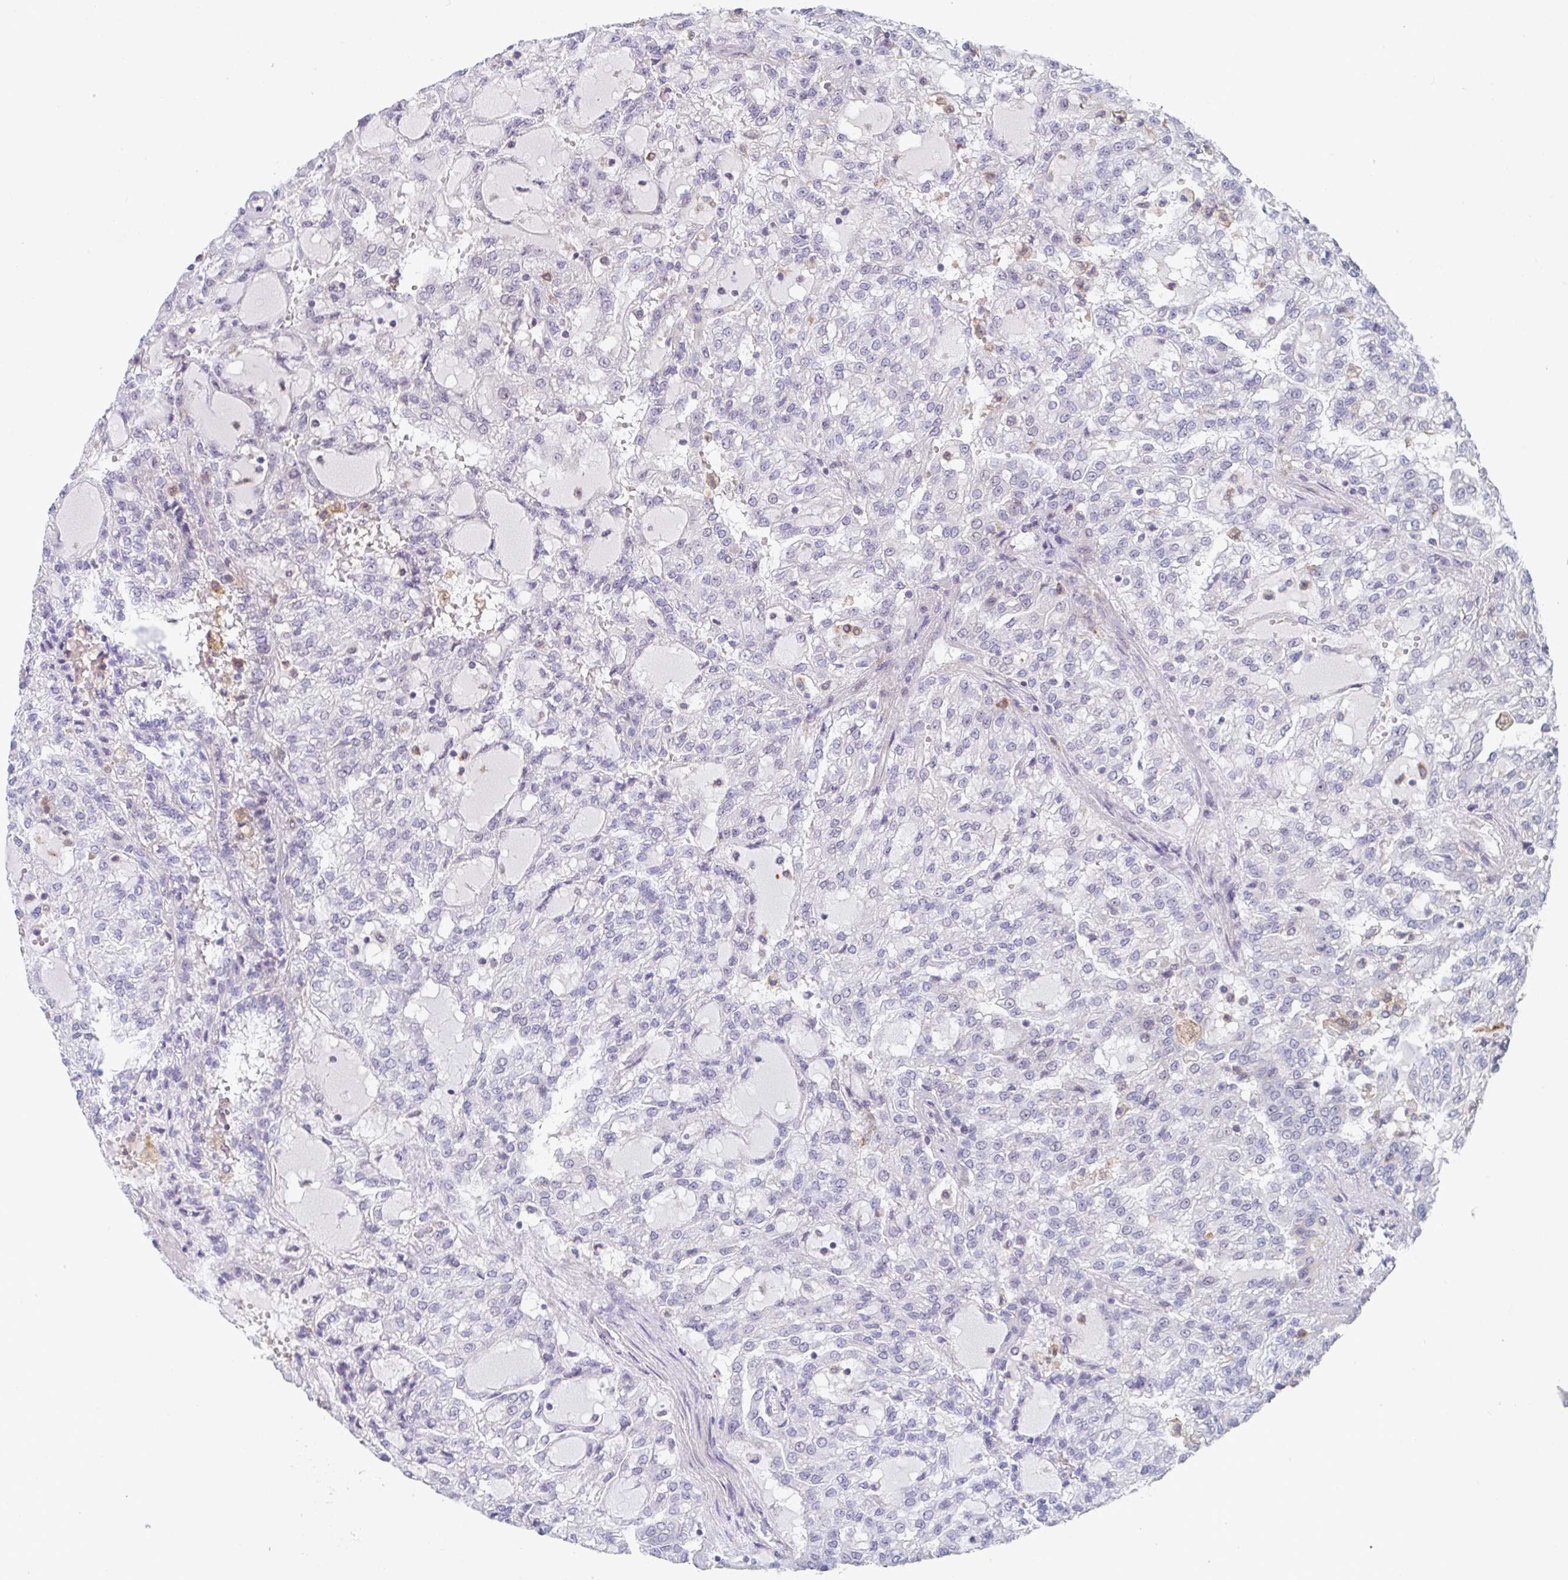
{"staining": {"intensity": "negative", "quantity": "none", "location": "none"}, "tissue": "renal cancer", "cell_type": "Tumor cells", "image_type": "cancer", "snomed": [{"axis": "morphology", "description": "Adenocarcinoma, NOS"}, {"axis": "topography", "description": "Kidney"}], "caption": "Adenocarcinoma (renal) stained for a protein using IHC displays no staining tumor cells.", "gene": "KLHL33", "patient": {"sex": "male", "age": 63}}